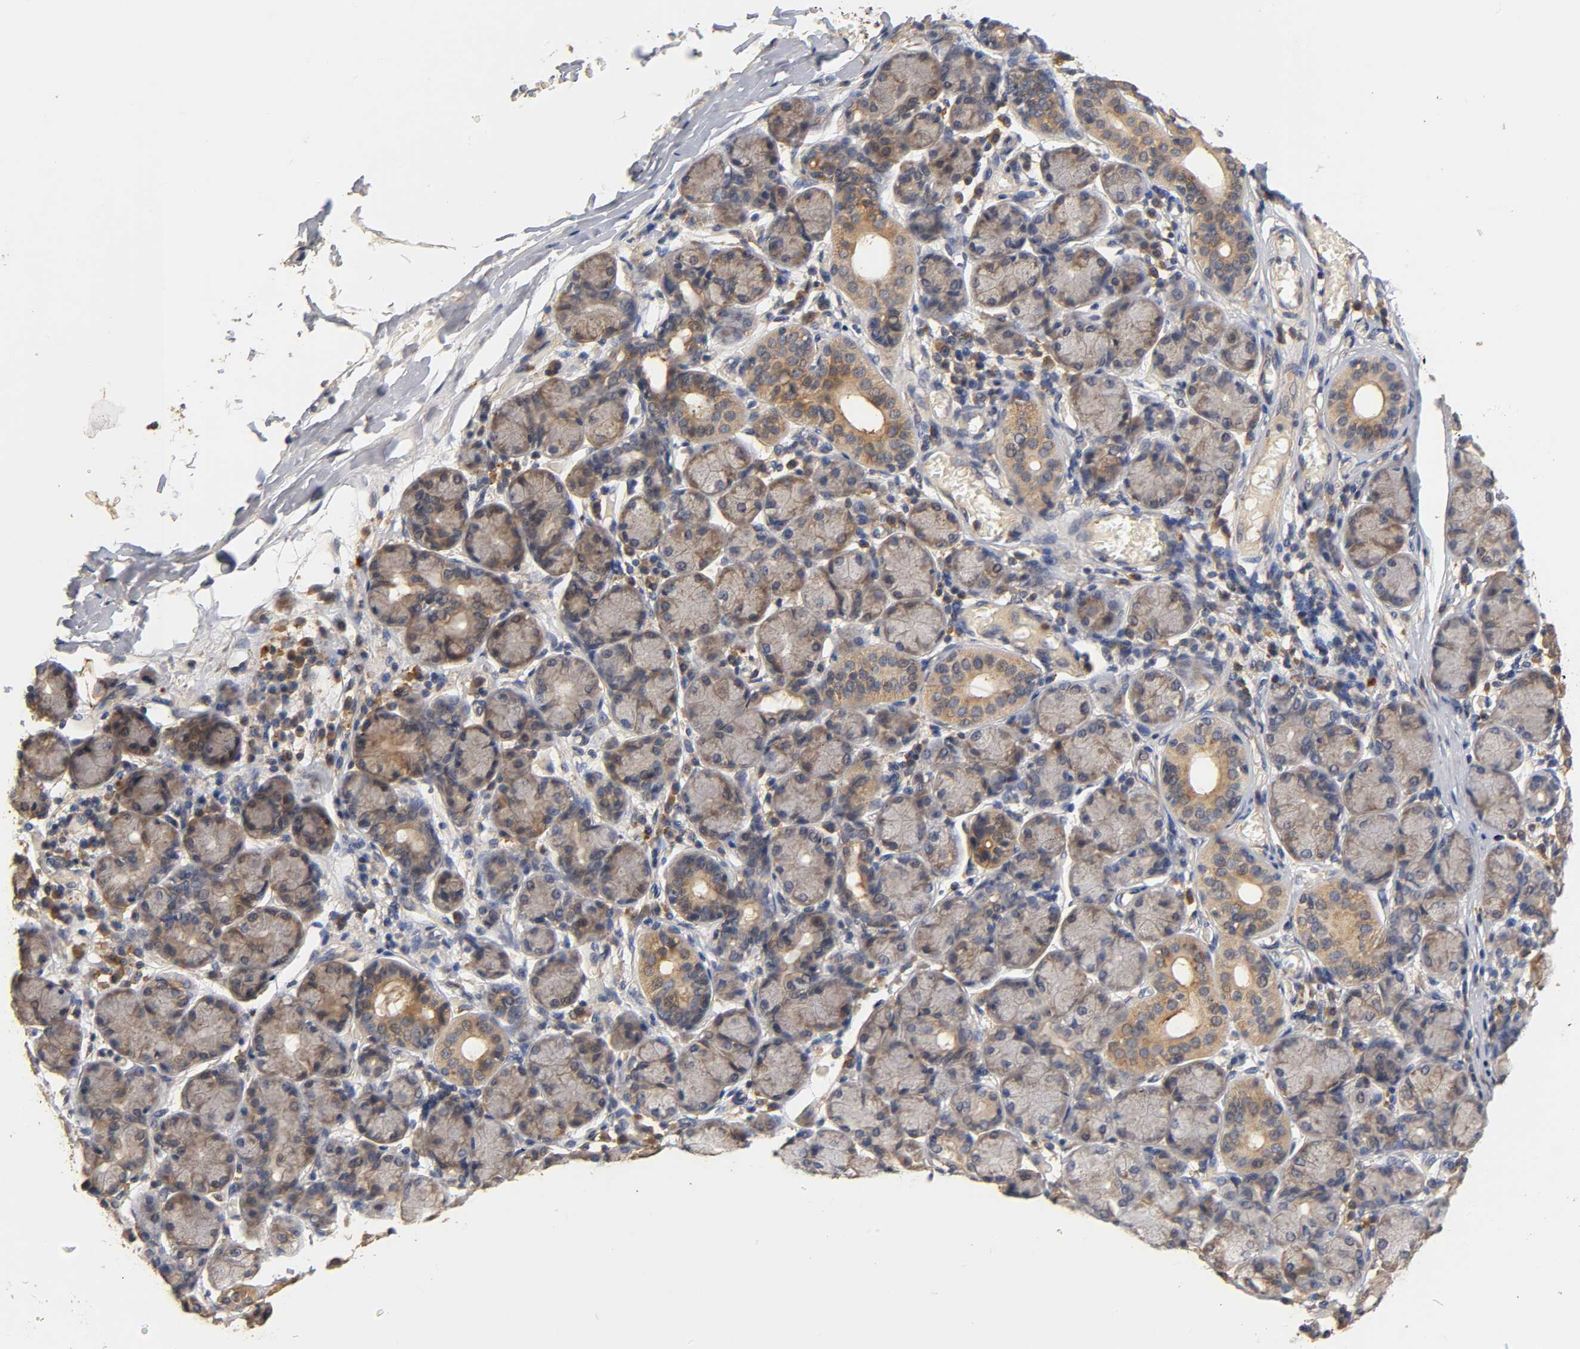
{"staining": {"intensity": "weak", "quantity": "25%-75%", "location": "cytoplasmic/membranous"}, "tissue": "salivary gland", "cell_type": "Glandular cells", "image_type": "normal", "snomed": [{"axis": "morphology", "description": "Normal tissue, NOS"}, {"axis": "topography", "description": "Salivary gland"}], "caption": "Weak cytoplasmic/membranous expression is seen in approximately 25%-75% of glandular cells in unremarkable salivary gland.", "gene": "SCAP", "patient": {"sex": "female", "age": 24}}